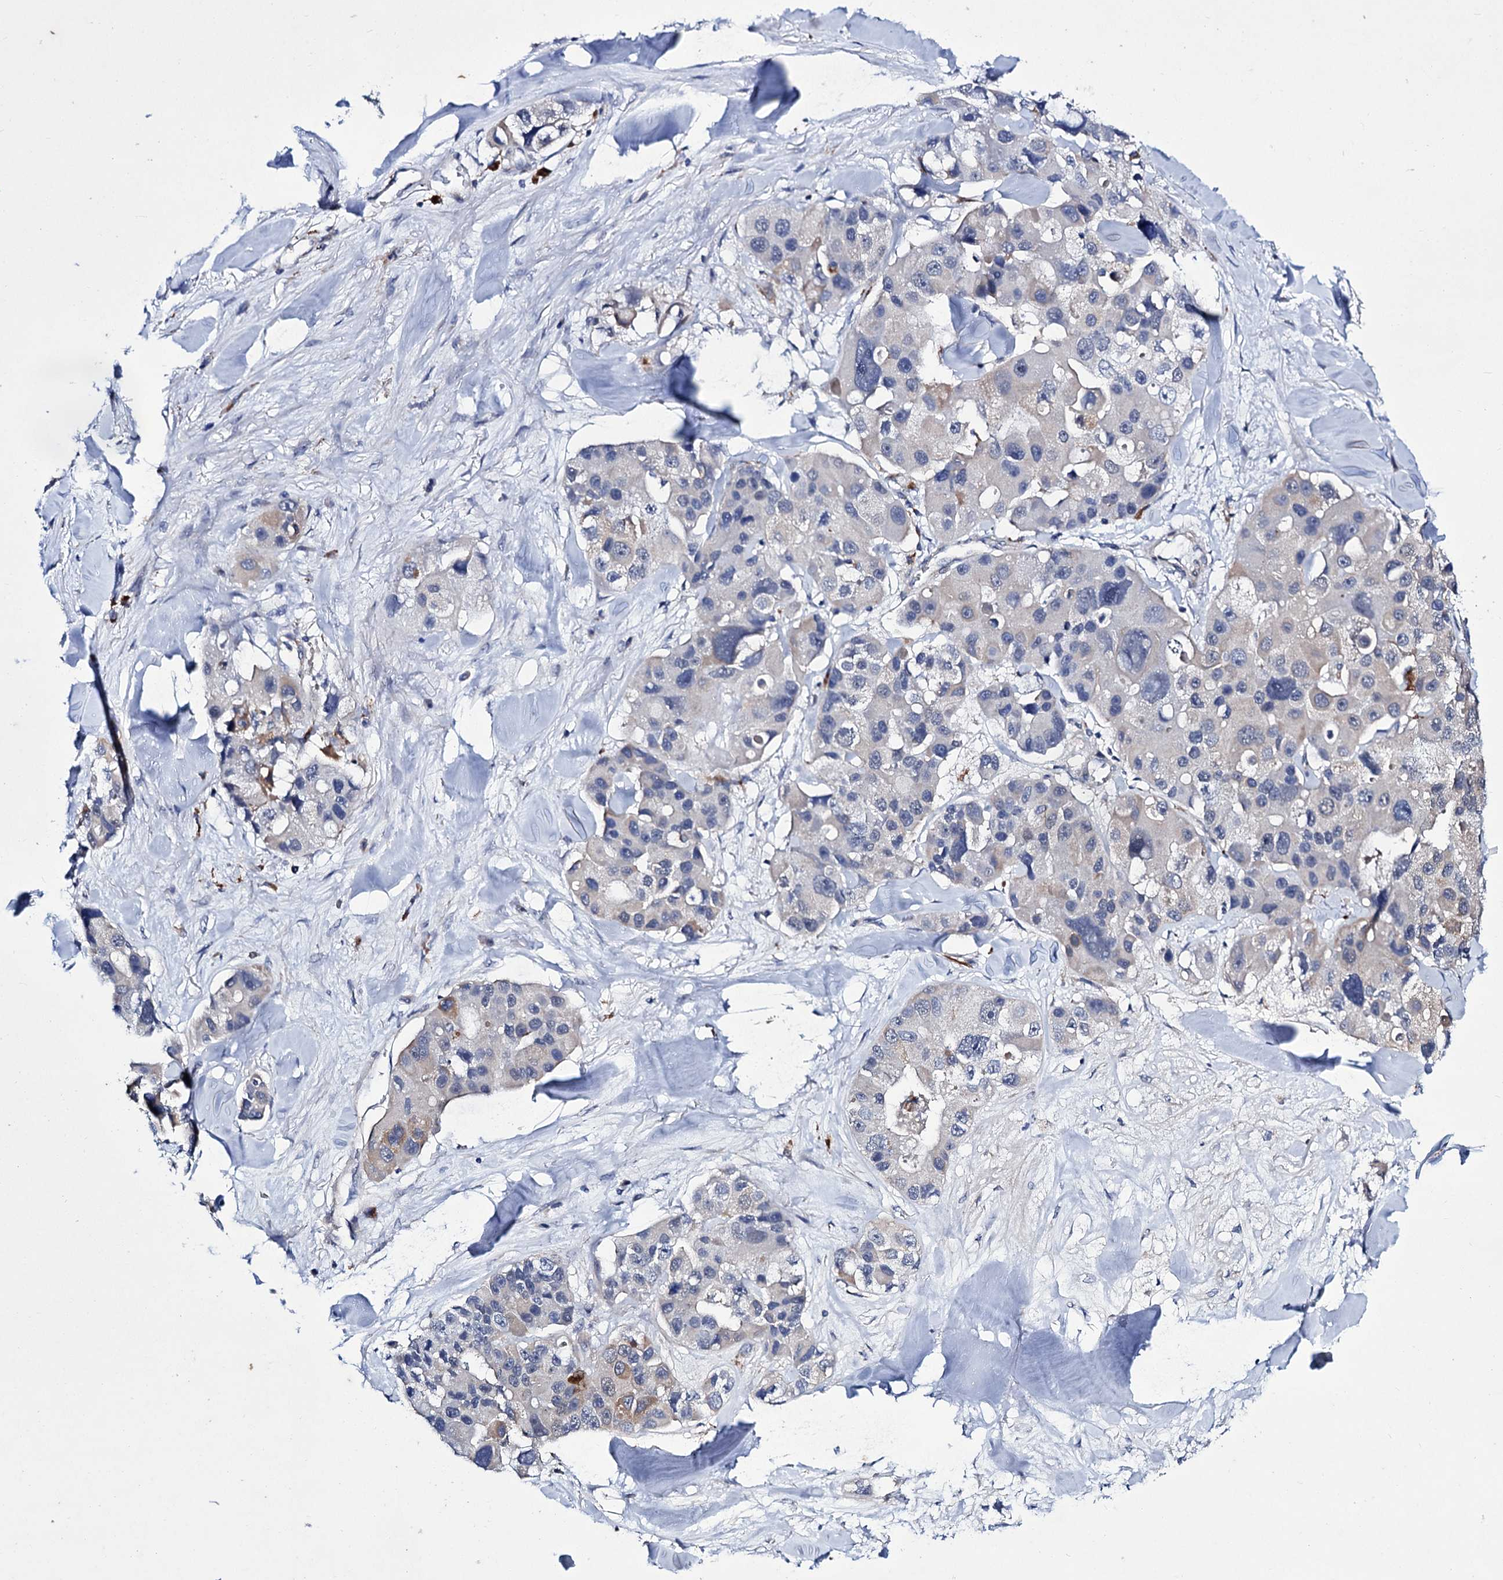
{"staining": {"intensity": "weak", "quantity": "<25%", "location": "cytoplasmic/membranous"}, "tissue": "lung cancer", "cell_type": "Tumor cells", "image_type": "cancer", "snomed": [{"axis": "morphology", "description": "Adenocarcinoma, NOS"}, {"axis": "topography", "description": "Lung"}], "caption": "Immunohistochemical staining of human adenocarcinoma (lung) demonstrates no significant expression in tumor cells. (Brightfield microscopy of DAB immunohistochemistry (IHC) at high magnification).", "gene": "AXL", "patient": {"sex": "female", "age": 54}}